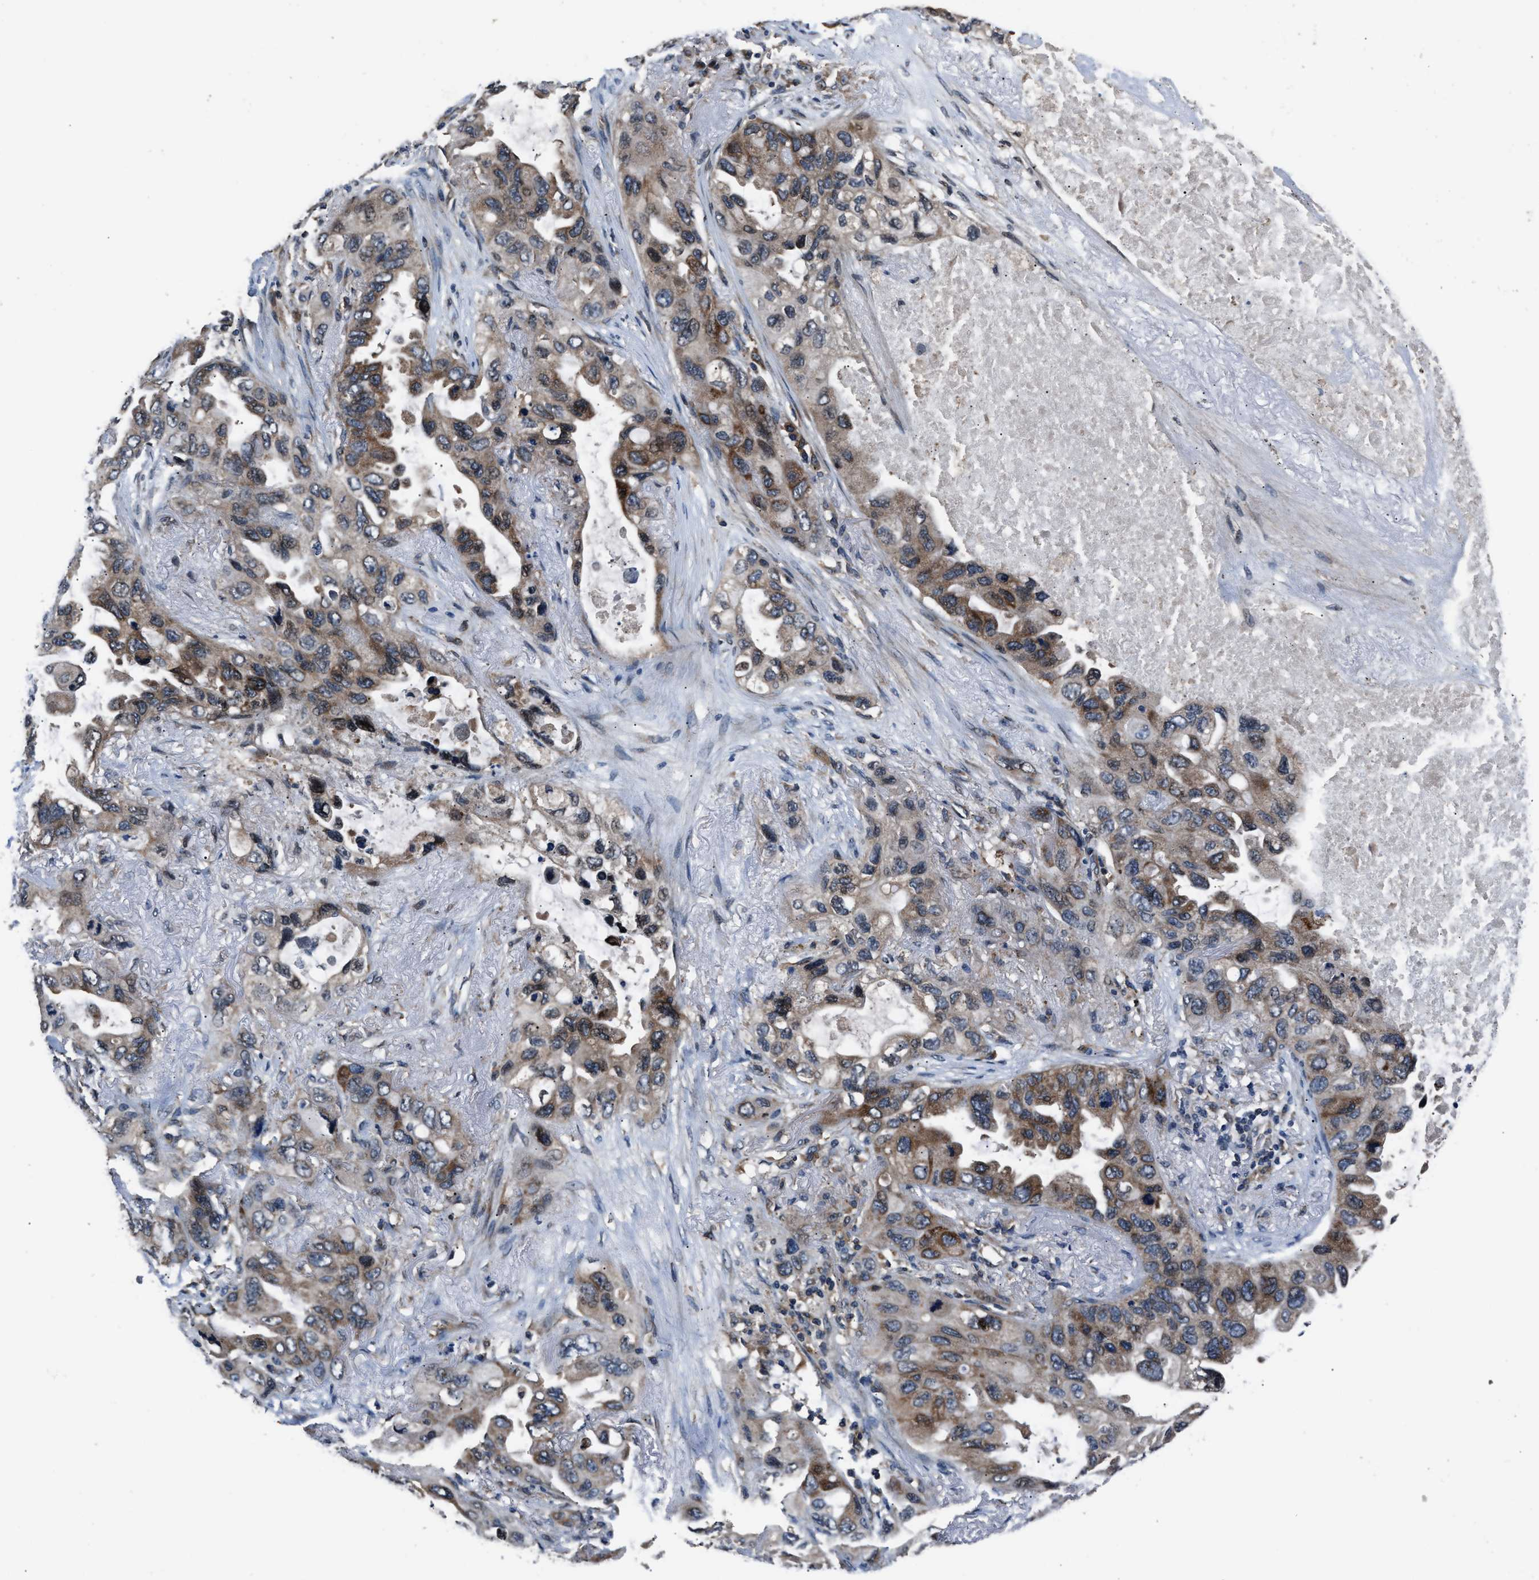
{"staining": {"intensity": "moderate", "quantity": ">75%", "location": "cytoplasmic/membranous"}, "tissue": "lung cancer", "cell_type": "Tumor cells", "image_type": "cancer", "snomed": [{"axis": "morphology", "description": "Squamous cell carcinoma, NOS"}, {"axis": "topography", "description": "Lung"}], "caption": "IHC micrograph of neoplastic tissue: lung cancer stained using immunohistochemistry displays medium levels of moderate protein expression localized specifically in the cytoplasmic/membranous of tumor cells, appearing as a cytoplasmic/membranous brown color.", "gene": "TNRC18", "patient": {"sex": "female", "age": 73}}